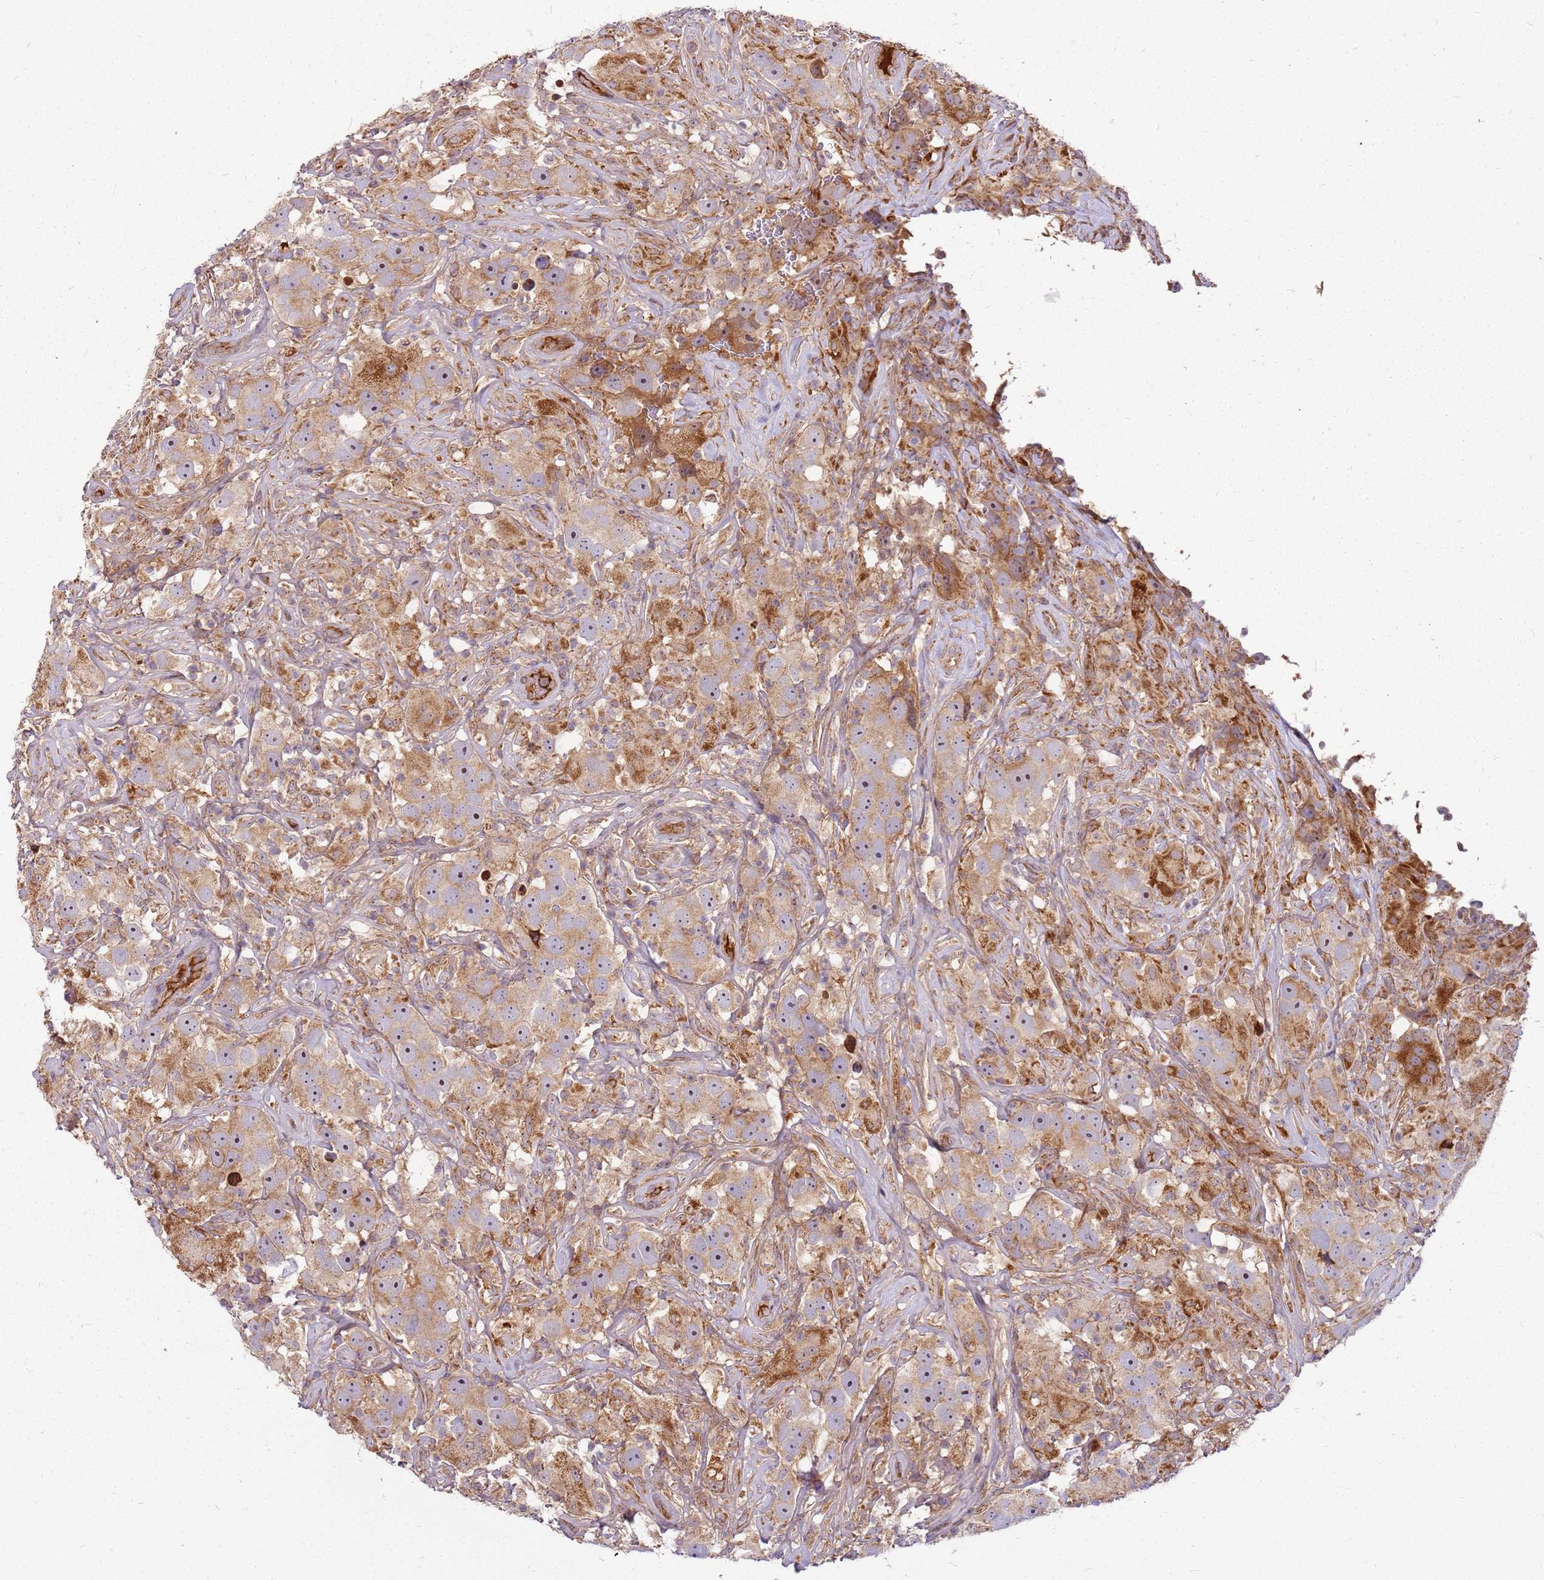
{"staining": {"intensity": "strong", "quantity": "25%-75%", "location": "cytoplasmic/membranous"}, "tissue": "testis cancer", "cell_type": "Tumor cells", "image_type": "cancer", "snomed": [{"axis": "morphology", "description": "Seminoma, NOS"}, {"axis": "topography", "description": "Testis"}], "caption": "IHC histopathology image of testis seminoma stained for a protein (brown), which demonstrates high levels of strong cytoplasmic/membranous expression in approximately 25%-75% of tumor cells.", "gene": "CCDC159", "patient": {"sex": "male", "age": 49}}